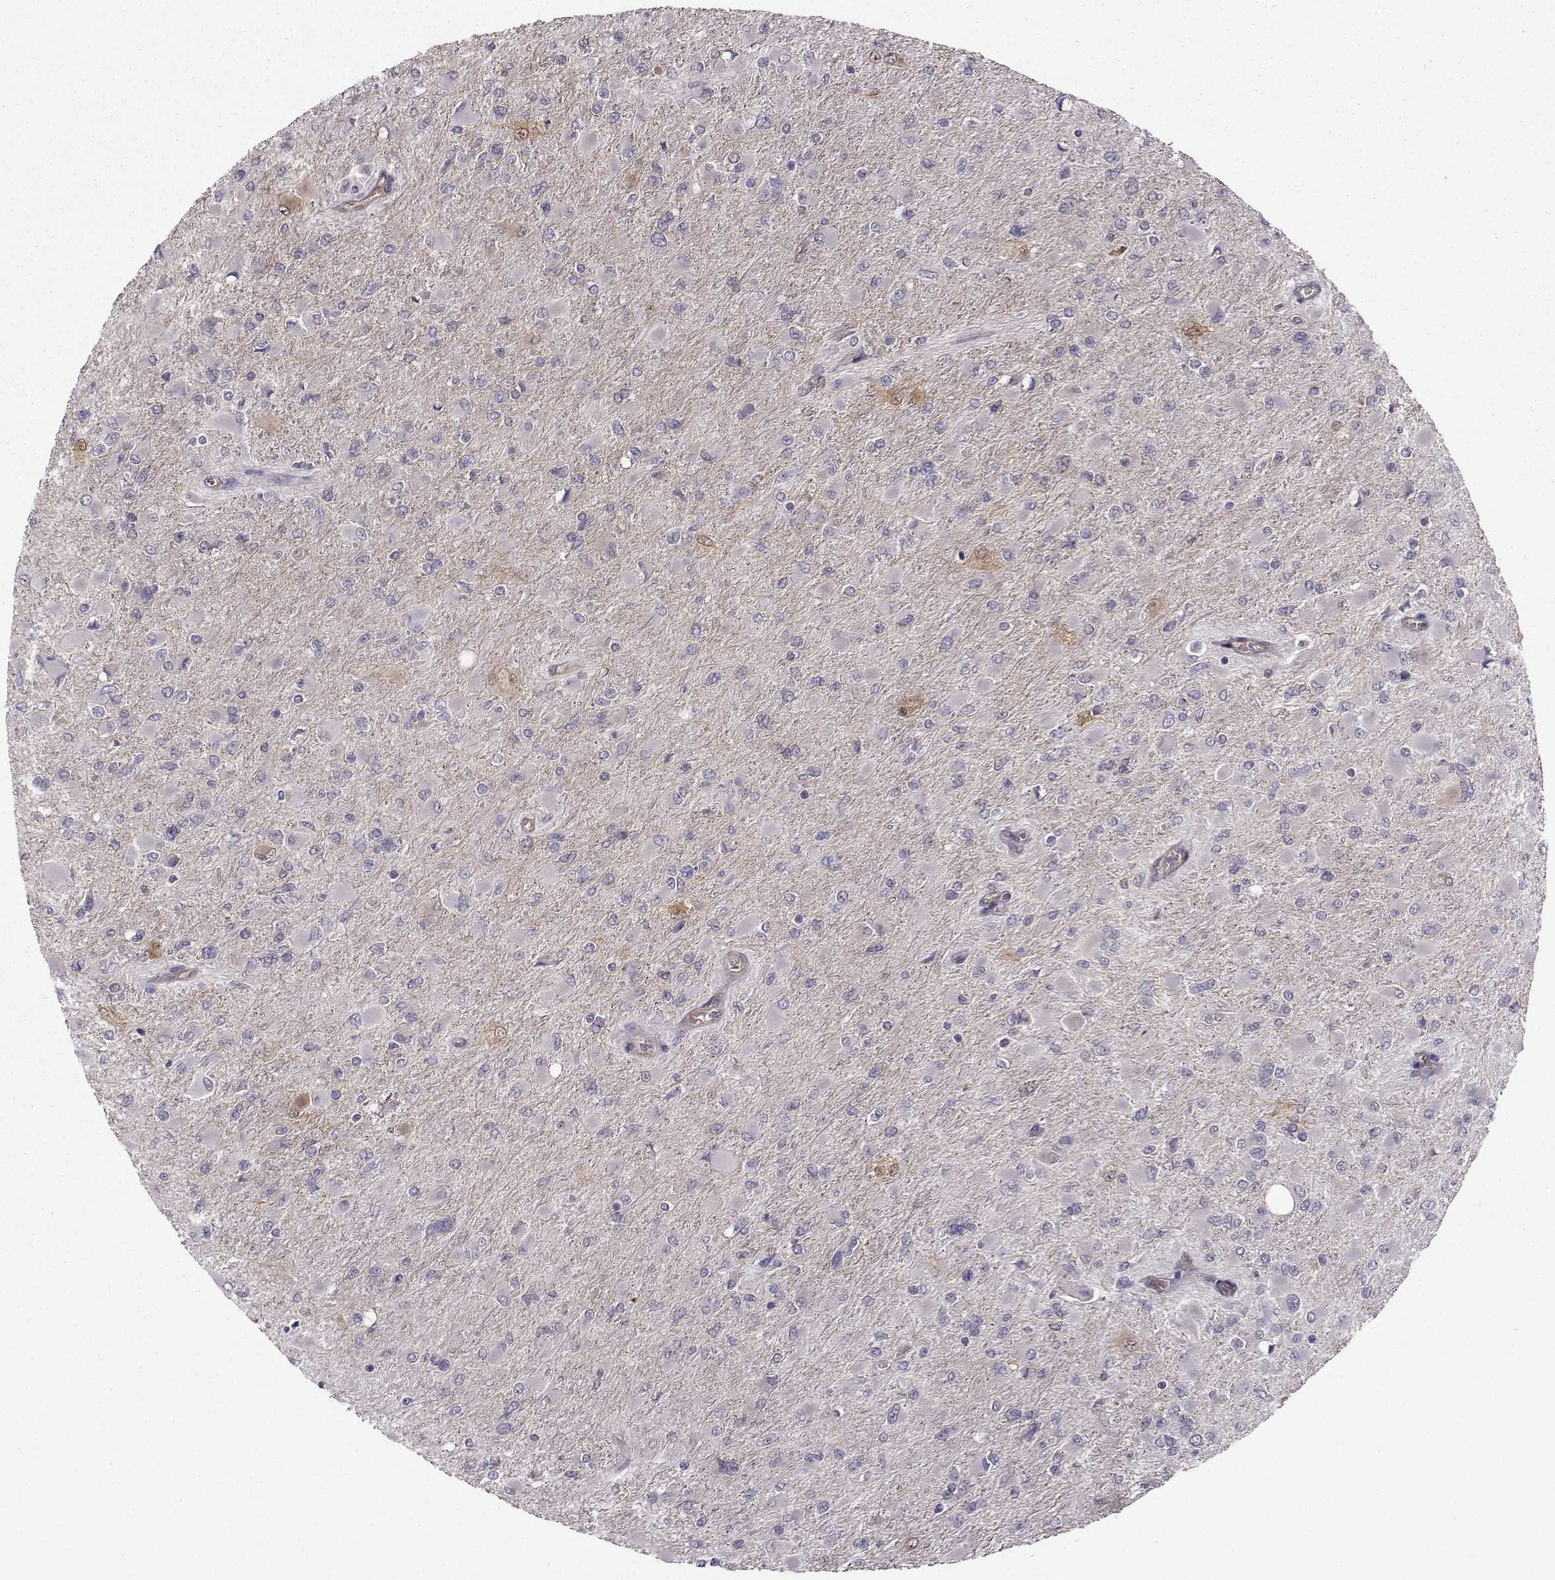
{"staining": {"intensity": "negative", "quantity": "none", "location": "none"}, "tissue": "glioma", "cell_type": "Tumor cells", "image_type": "cancer", "snomed": [{"axis": "morphology", "description": "Glioma, malignant, High grade"}, {"axis": "topography", "description": "Cerebral cortex"}], "caption": "Tumor cells show no significant protein expression in glioma. (DAB IHC visualized using brightfield microscopy, high magnification).", "gene": "NQO1", "patient": {"sex": "female", "age": 36}}